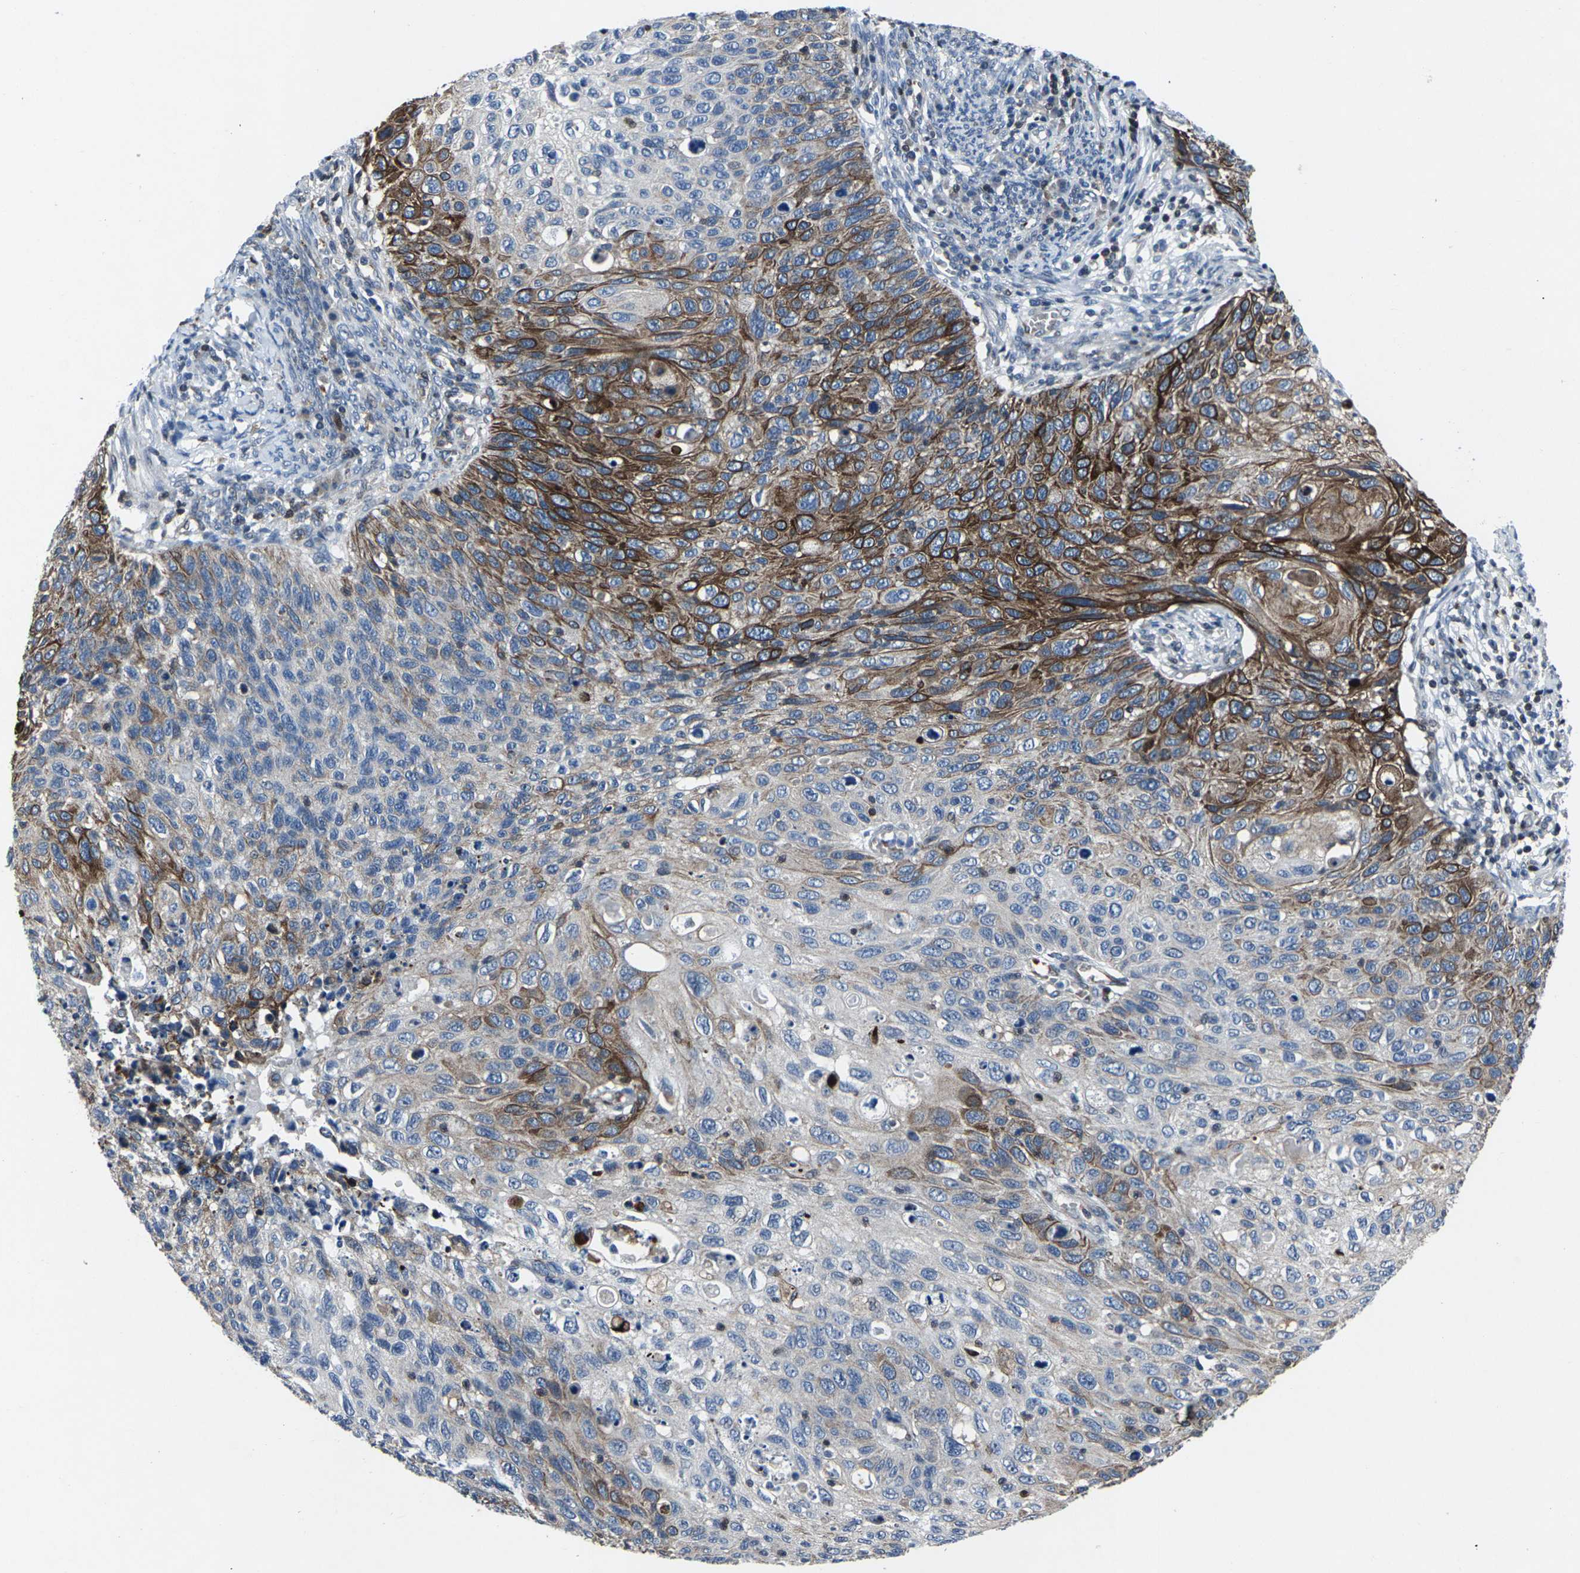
{"staining": {"intensity": "moderate", "quantity": "25%-75%", "location": "cytoplasmic/membranous"}, "tissue": "cervical cancer", "cell_type": "Tumor cells", "image_type": "cancer", "snomed": [{"axis": "morphology", "description": "Squamous cell carcinoma, NOS"}, {"axis": "topography", "description": "Cervix"}], "caption": "This is a micrograph of immunohistochemistry (IHC) staining of cervical squamous cell carcinoma, which shows moderate staining in the cytoplasmic/membranous of tumor cells.", "gene": "STAT4", "patient": {"sex": "female", "age": 70}}